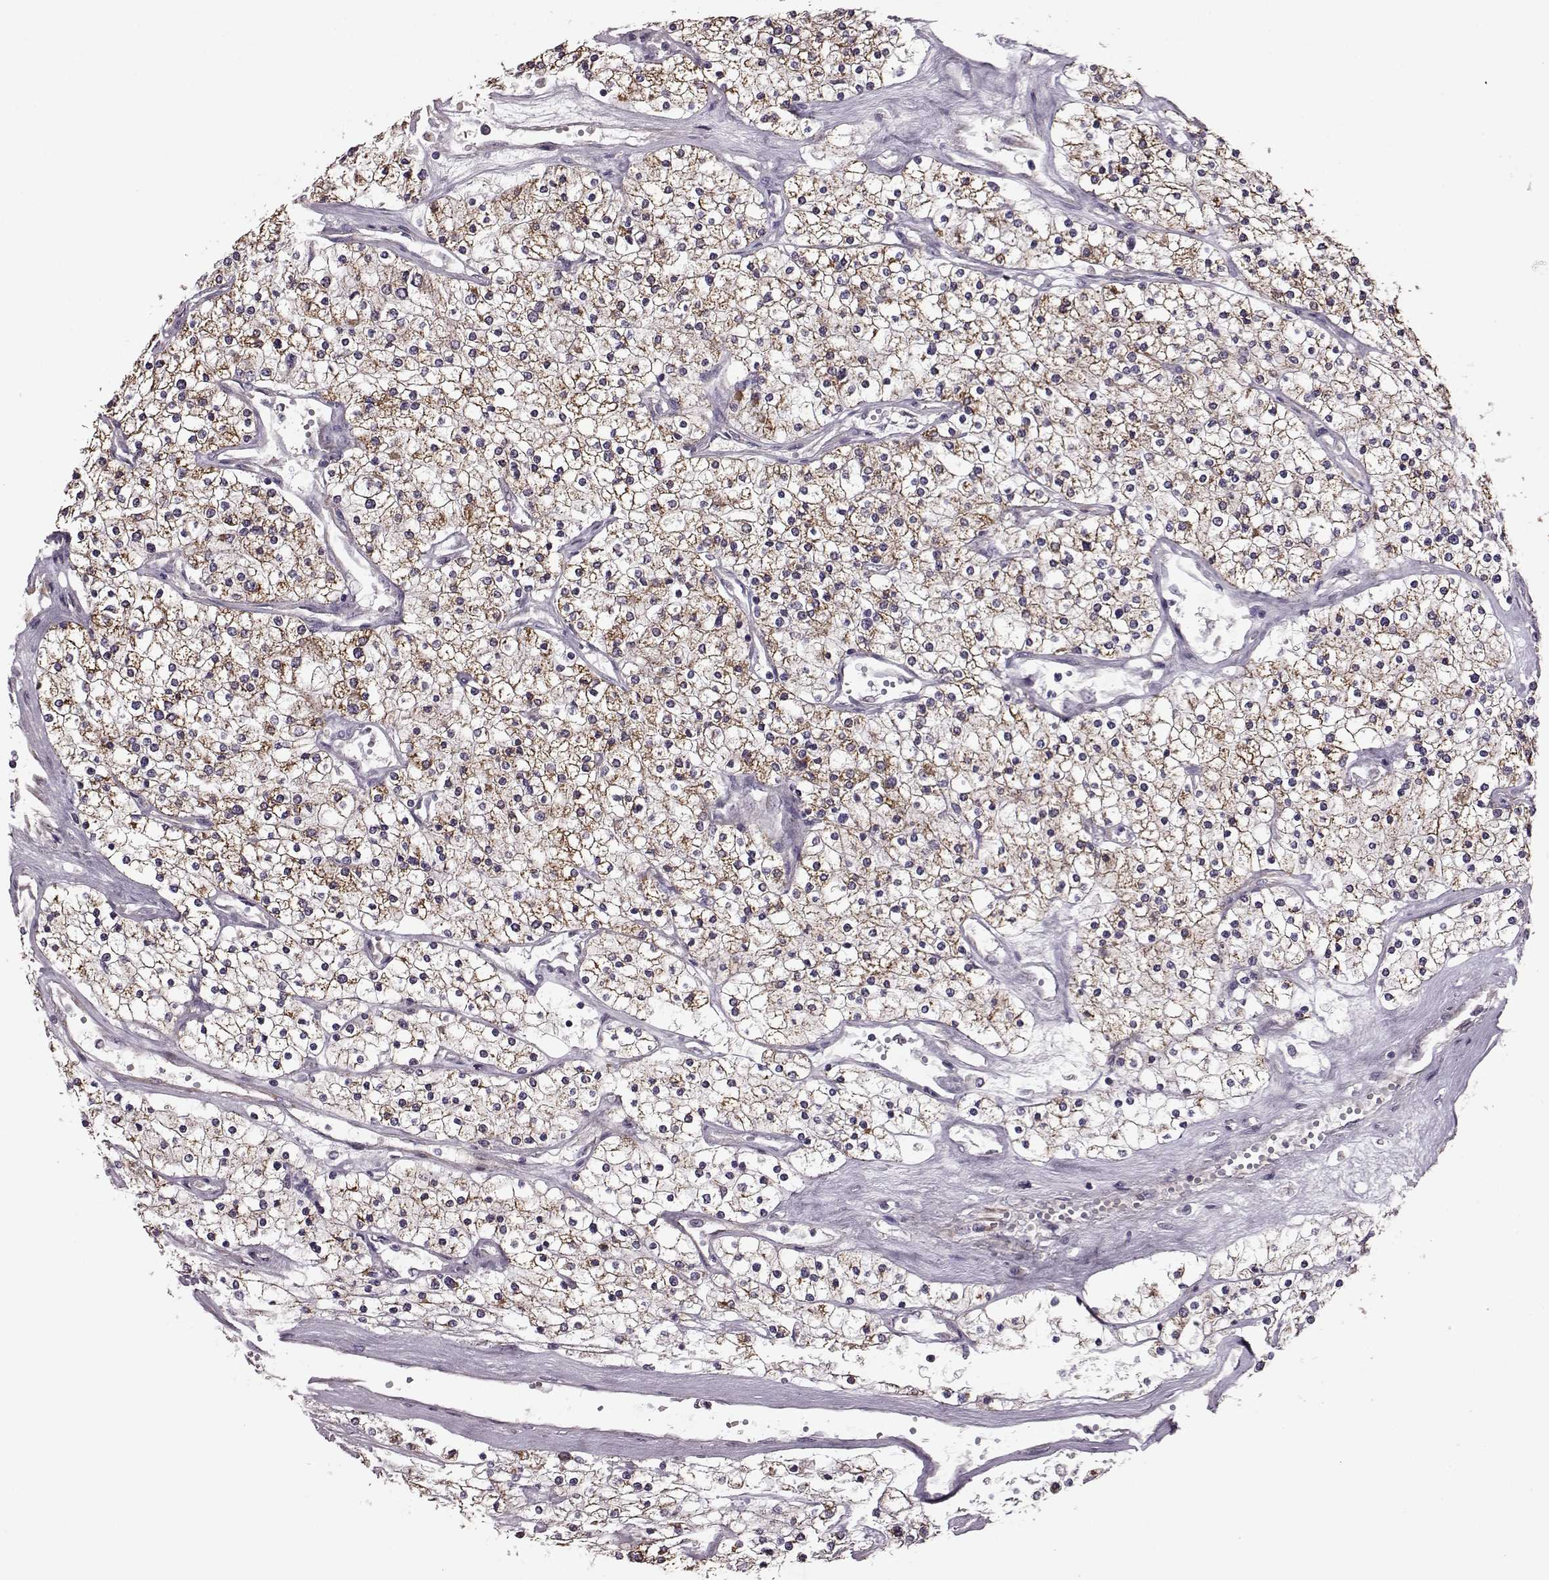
{"staining": {"intensity": "moderate", "quantity": ">75%", "location": "cytoplasmic/membranous"}, "tissue": "renal cancer", "cell_type": "Tumor cells", "image_type": "cancer", "snomed": [{"axis": "morphology", "description": "Adenocarcinoma, NOS"}, {"axis": "topography", "description": "Kidney"}], "caption": "Immunohistochemistry (DAB) staining of adenocarcinoma (renal) demonstrates moderate cytoplasmic/membranous protein expression in approximately >75% of tumor cells. (DAB (3,3'-diaminobenzidine) IHC with brightfield microscopy, high magnification).", "gene": "PUDP", "patient": {"sex": "male", "age": 80}}